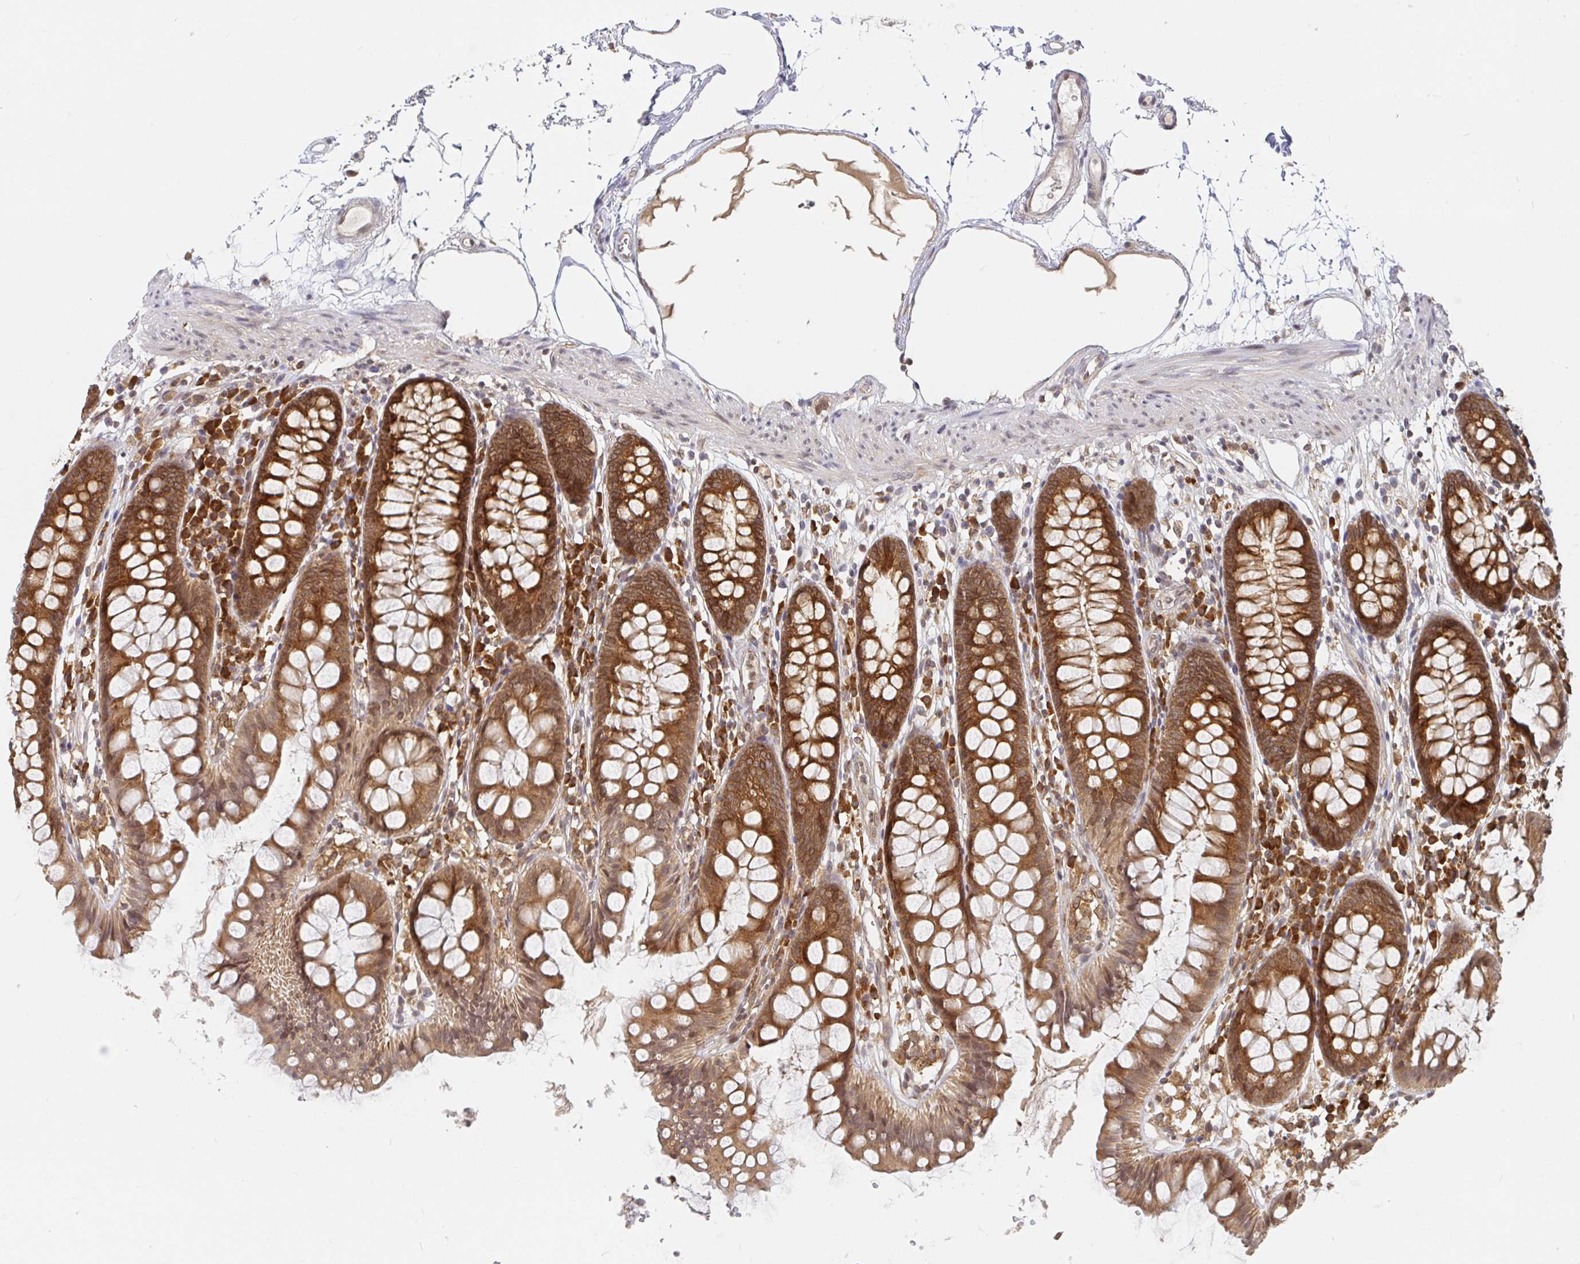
{"staining": {"intensity": "weak", "quantity": ">75%", "location": "cytoplasmic/membranous"}, "tissue": "colon", "cell_type": "Endothelial cells", "image_type": "normal", "snomed": [{"axis": "morphology", "description": "Normal tissue, NOS"}, {"axis": "topography", "description": "Colon"}], "caption": "Immunohistochemistry (IHC) (DAB (3,3'-diaminobenzidine)) staining of unremarkable human colon exhibits weak cytoplasmic/membranous protein positivity in approximately >75% of endothelial cells.", "gene": "ALG1L2", "patient": {"sex": "female", "age": 84}}